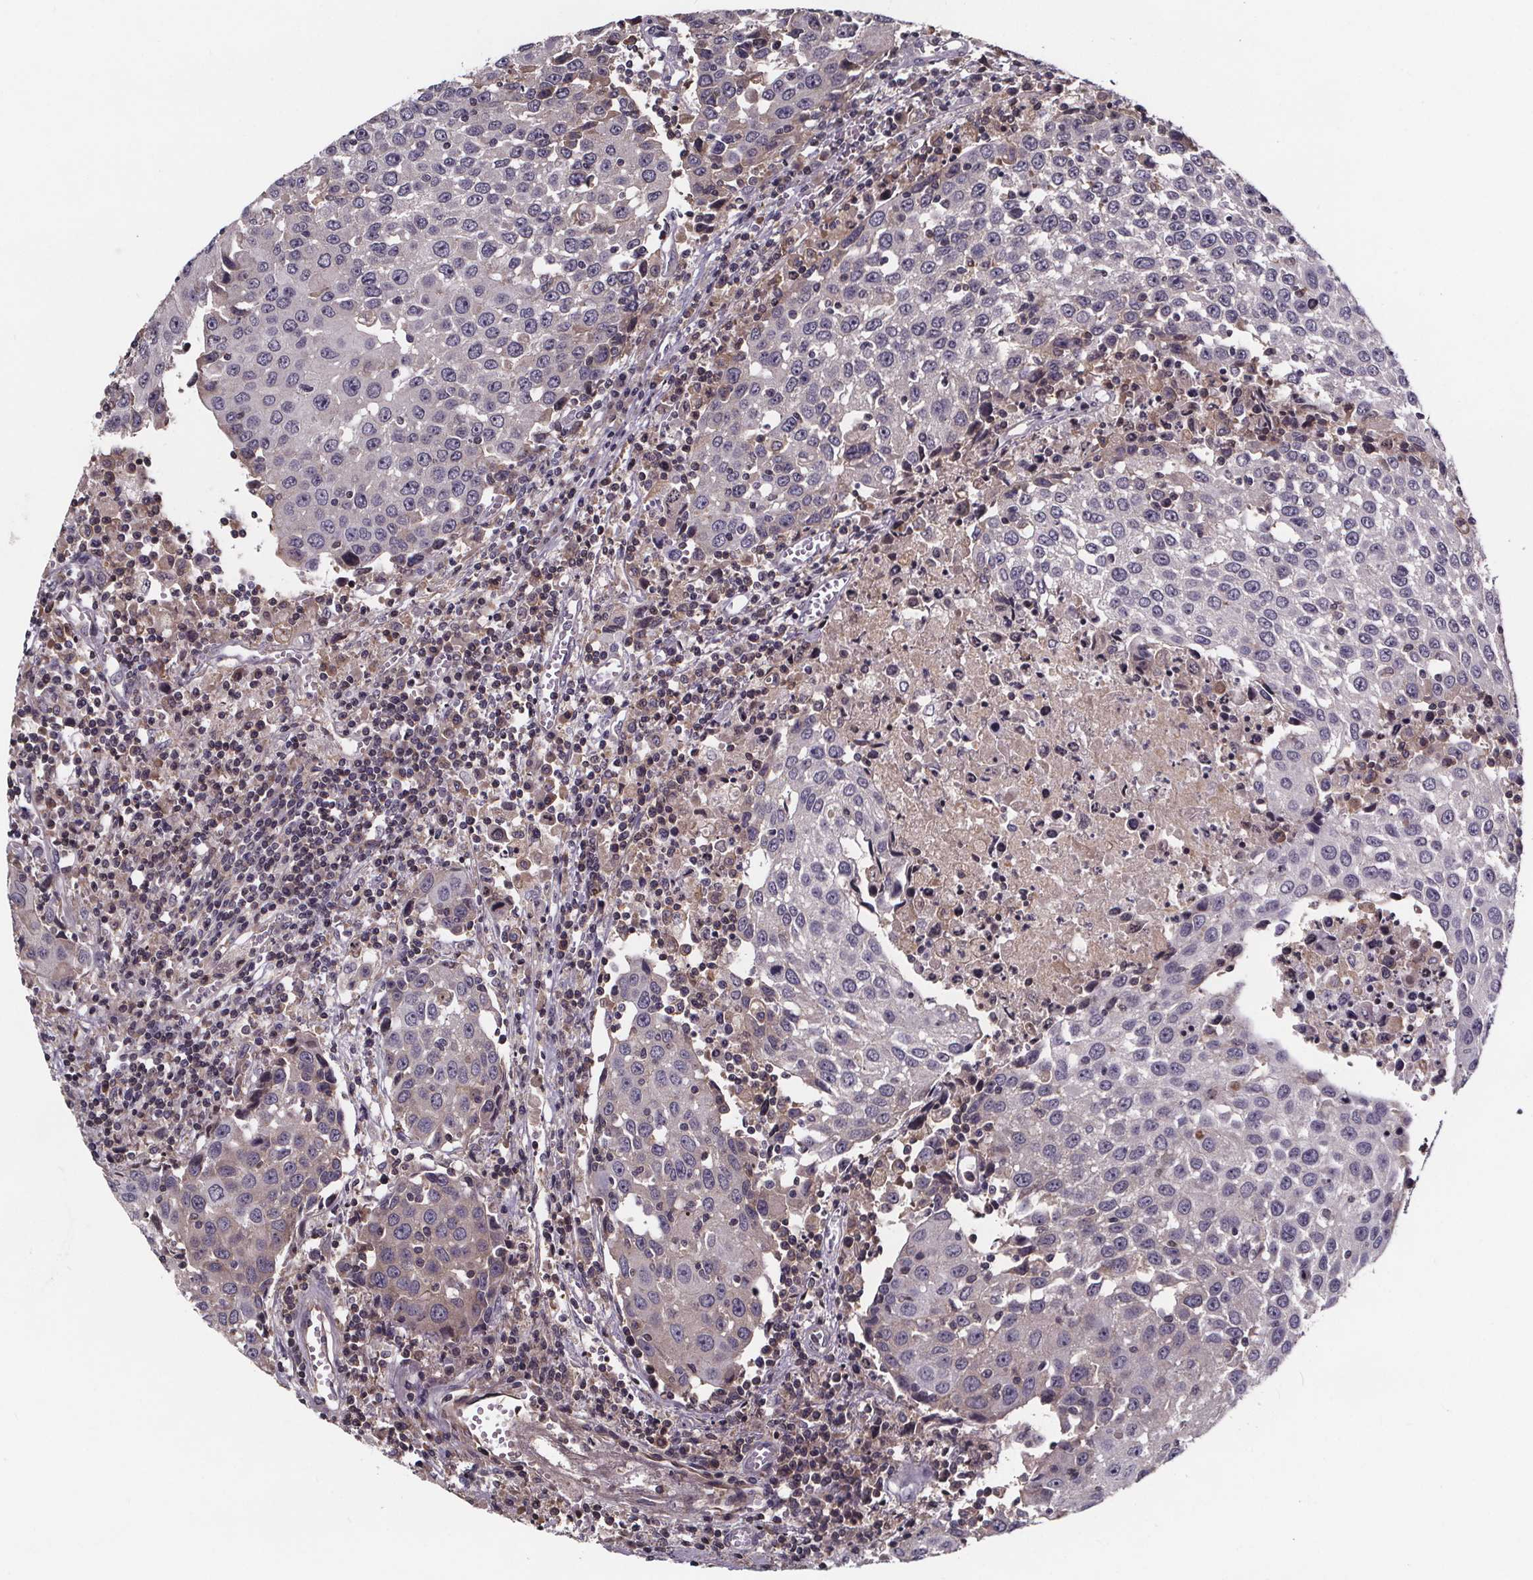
{"staining": {"intensity": "weak", "quantity": "<25%", "location": "cytoplasmic/membranous"}, "tissue": "urothelial cancer", "cell_type": "Tumor cells", "image_type": "cancer", "snomed": [{"axis": "morphology", "description": "Urothelial carcinoma, High grade"}, {"axis": "topography", "description": "Urinary bladder"}], "caption": "The micrograph shows no staining of tumor cells in urothelial cancer.", "gene": "NPHP4", "patient": {"sex": "female", "age": 85}}